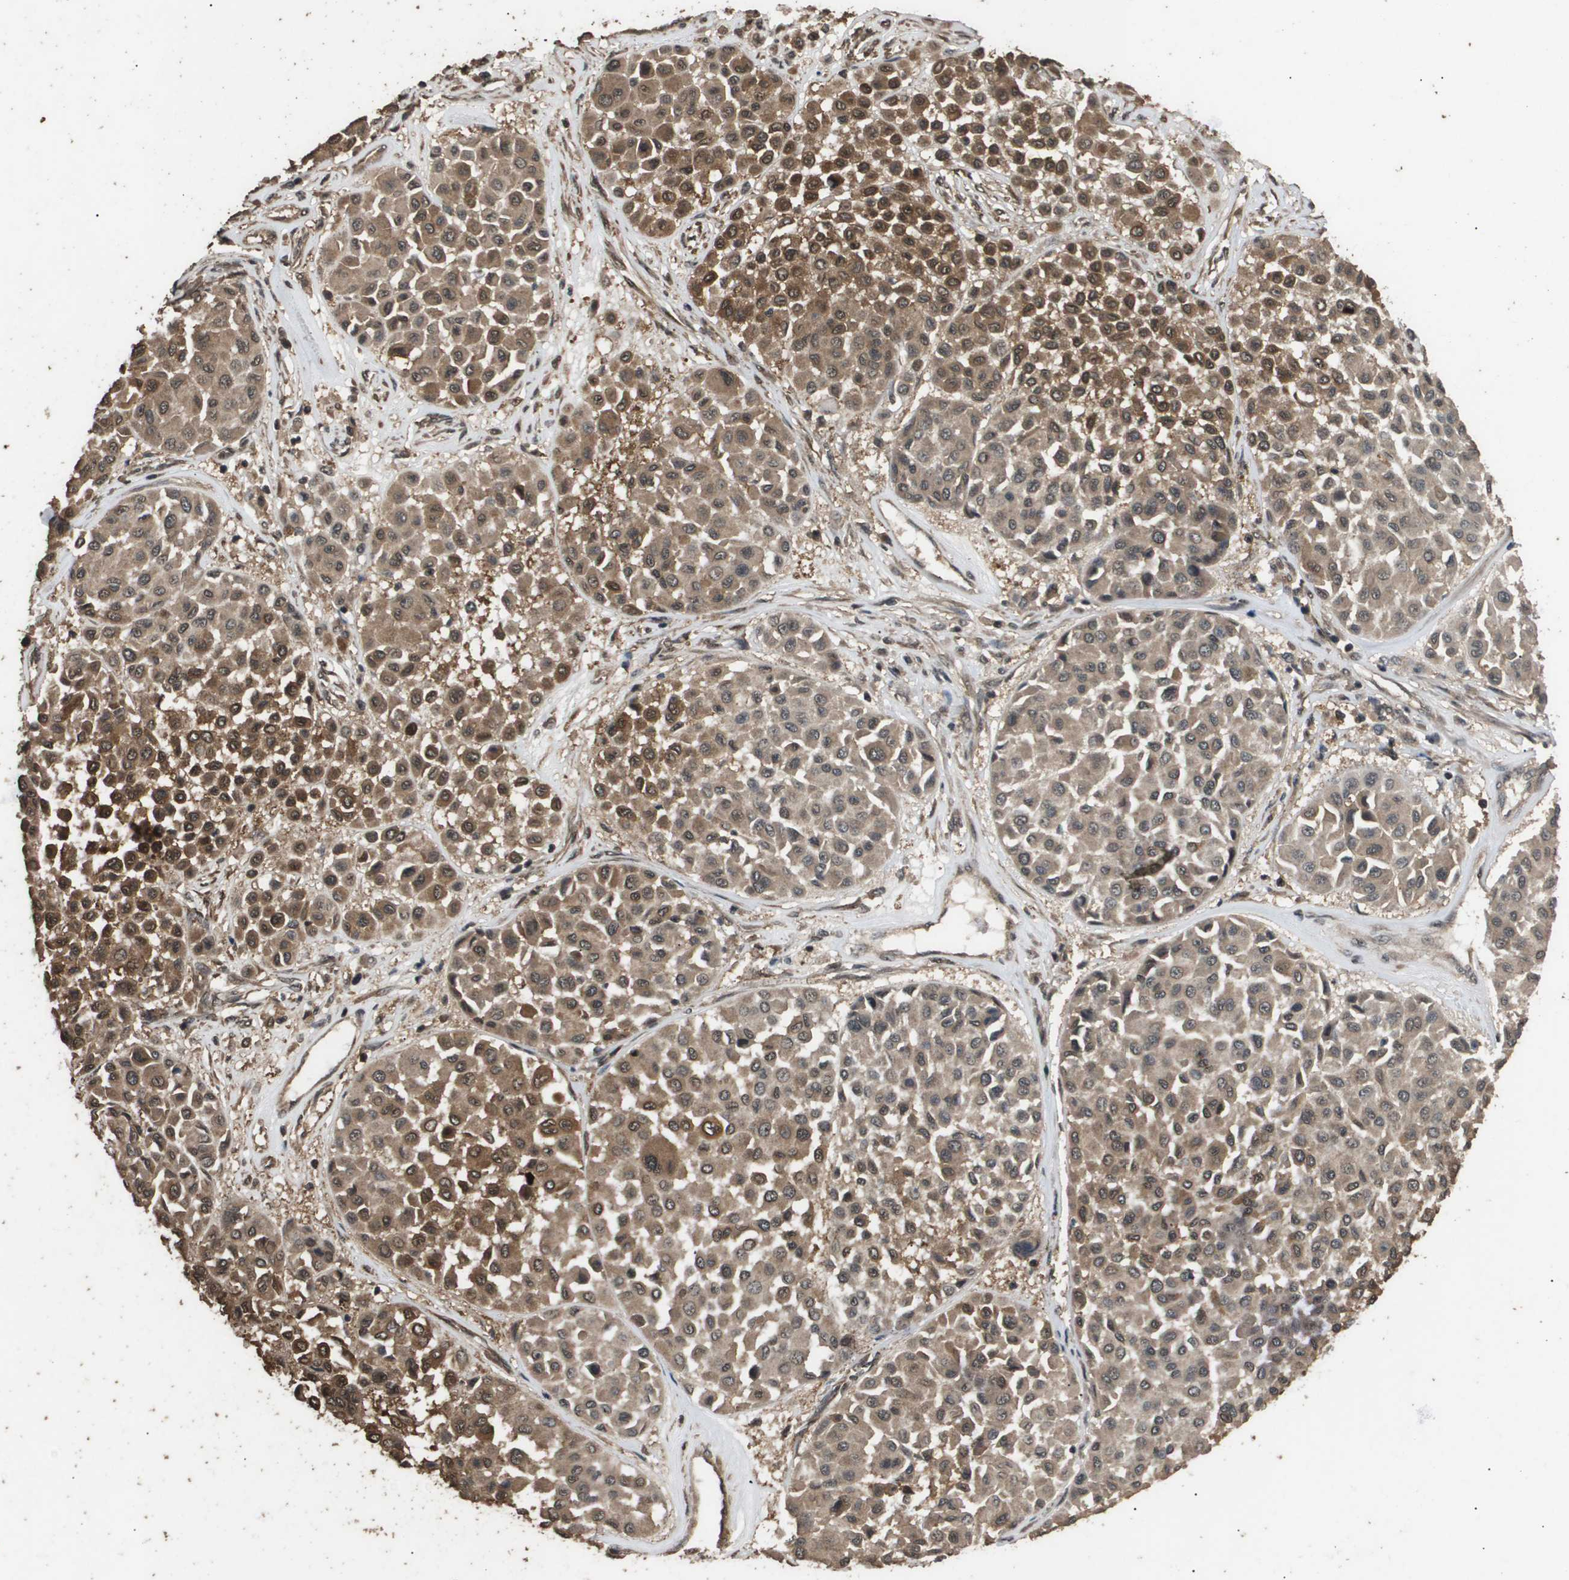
{"staining": {"intensity": "moderate", "quantity": ">75%", "location": "cytoplasmic/membranous,nuclear"}, "tissue": "melanoma", "cell_type": "Tumor cells", "image_type": "cancer", "snomed": [{"axis": "morphology", "description": "Malignant melanoma, Metastatic site"}, {"axis": "topography", "description": "Soft tissue"}], "caption": "Moderate cytoplasmic/membranous and nuclear staining is seen in about >75% of tumor cells in melanoma. The protein of interest is shown in brown color, while the nuclei are stained blue.", "gene": "ING1", "patient": {"sex": "male", "age": 41}}